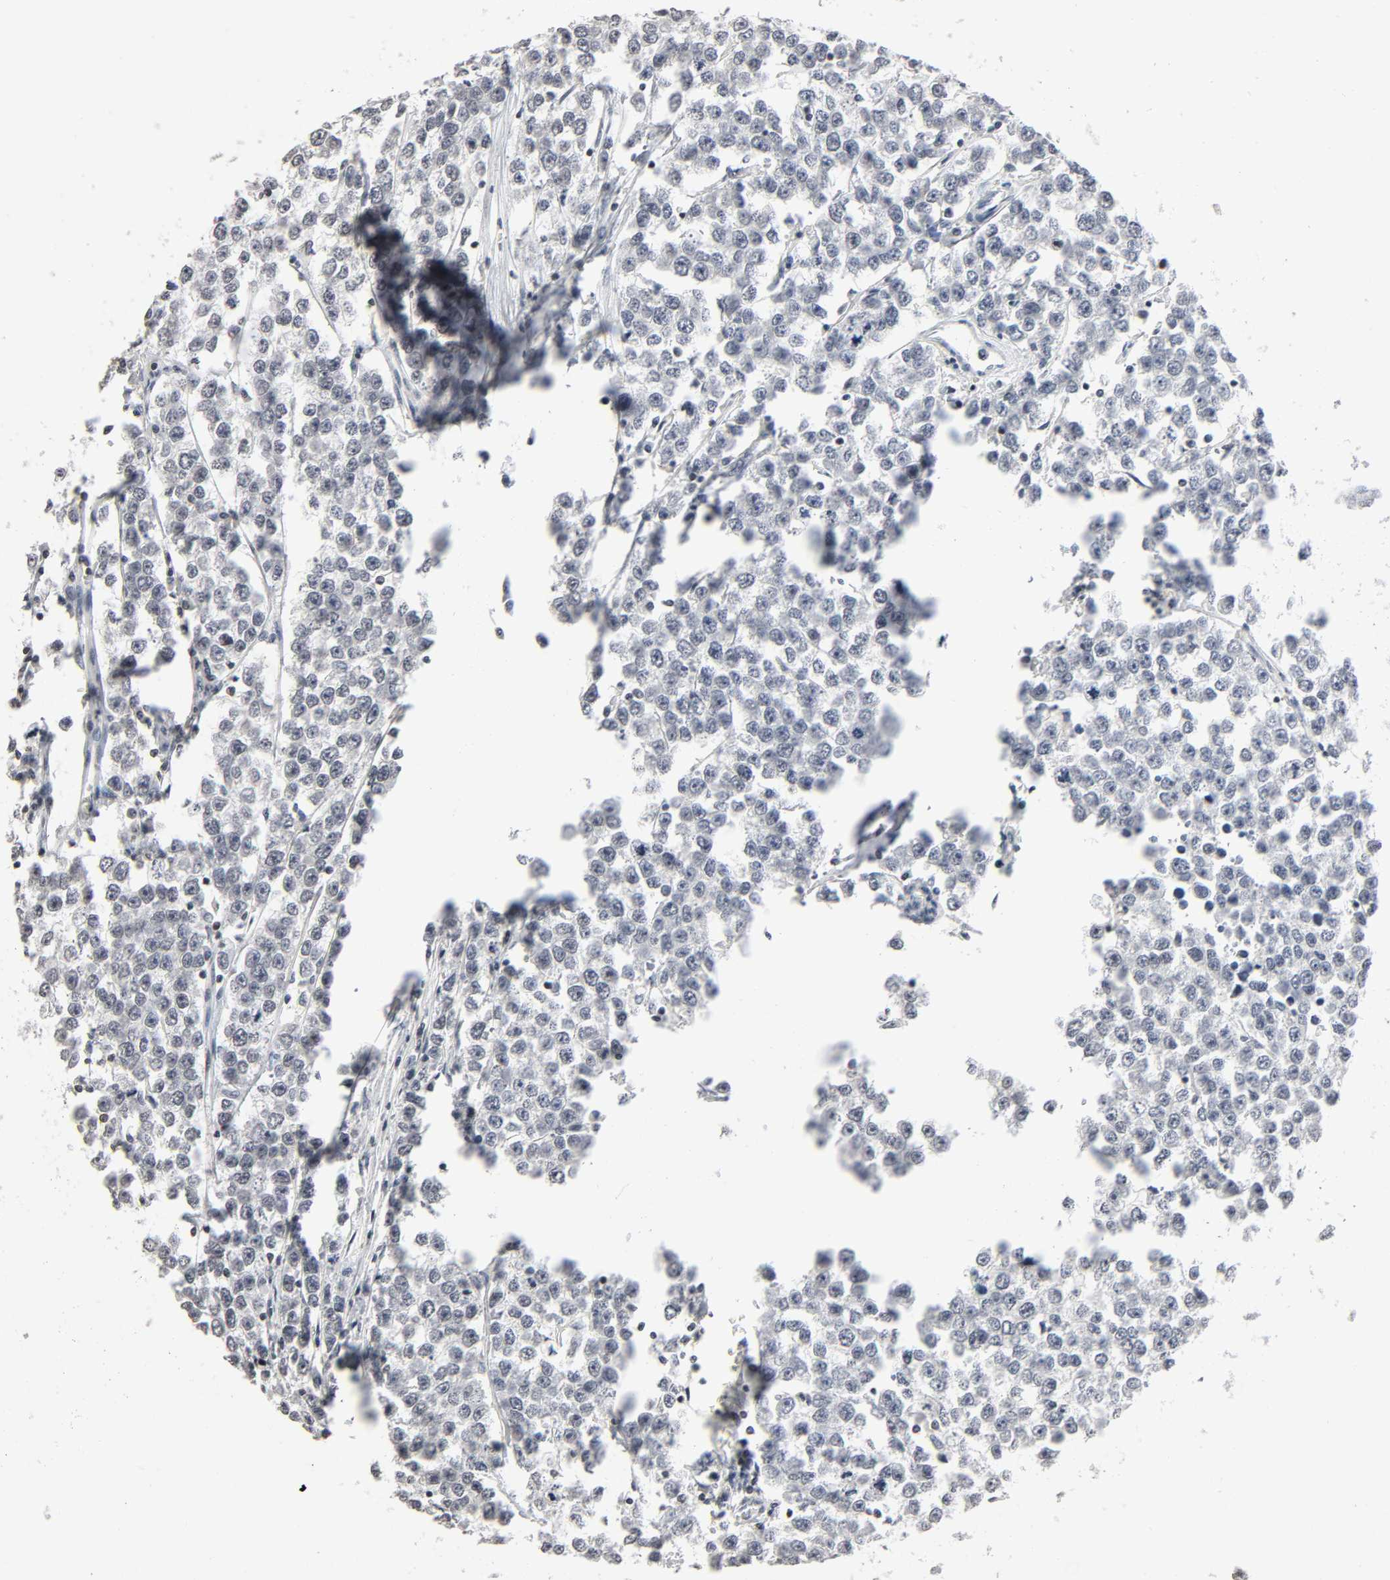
{"staining": {"intensity": "negative", "quantity": "none", "location": "none"}, "tissue": "testis cancer", "cell_type": "Tumor cells", "image_type": "cancer", "snomed": [{"axis": "morphology", "description": "Seminoma, NOS"}, {"axis": "morphology", "description": "Carcinoma, Embryonal, NOS"}, {"axis": "topography", "description": "Testis"}], "caption": "The histopathology image displays no staining of tumor cells in seminoma (testis).", "gene": "STK4", "patient": {"sex": "male", "age": 52}}